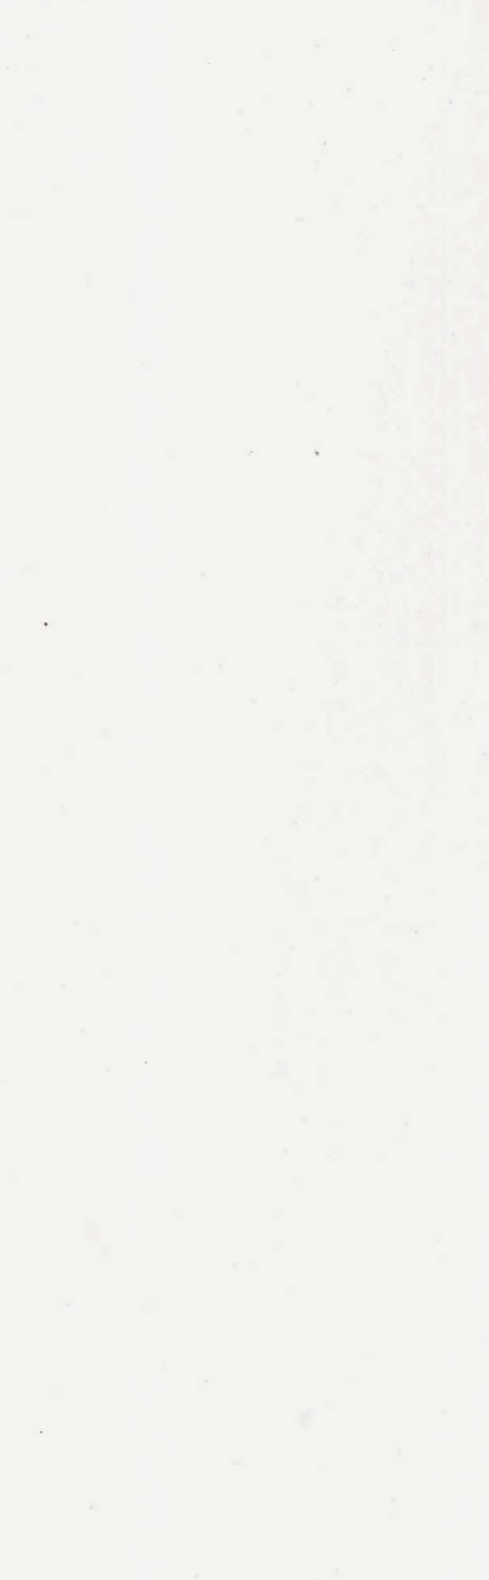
{"staining": {"intensity": "negative", "quantity": "none", "location": "none"}, "tissue": "ovarian cancer", "cell_type": "Tumor cells", "image_type": "cancer", "snomed": [{"axis": "morphology", "description": "Cystadenocarcinoma, mucinous, NOS"}, {"axis": "topography", "description": "Ovary"}], "caption": "Immunohistochemistry (IHC) image of mucinous cystadenocarcinoma (ovarian) stained for a protein (brown), which shows no staining in tumor cells.", "gene": "ACOT4", "patient": {"sex": "female", "age": 25}}